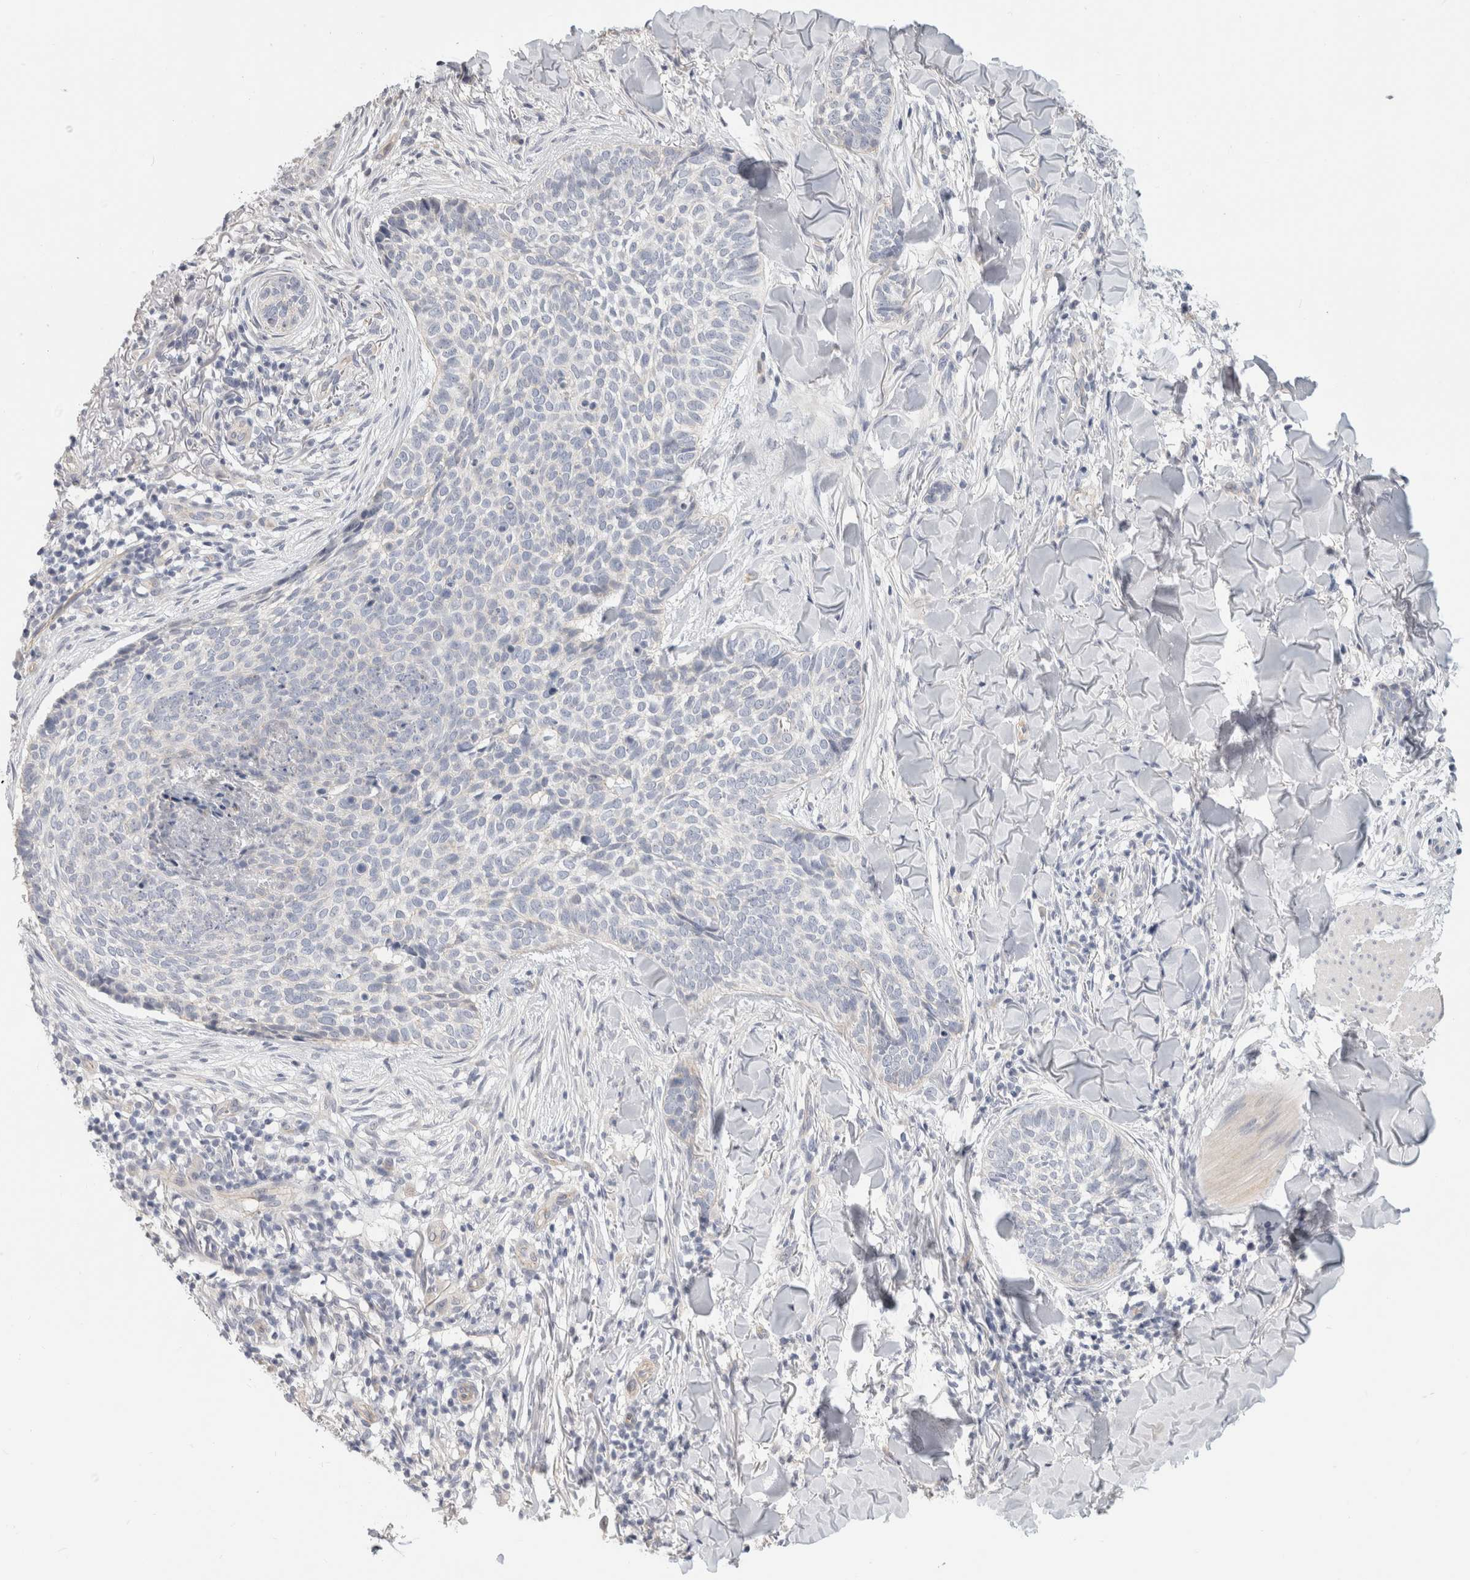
{"staining": {"intensity": "negative", "quantity": "none", "location": "none"}, "tissue": "skin cancer", "cell_type": "Tumor cells", "image_type": "cancer", "snomed": [{"axis": "morphology", "description": "Normal tissue, NOS"}, {"axis": "morphology", "description": "Basal cell carcinoma"}, {"axis": "topography", "description": "Skin"}], "caption": "A micrograph of human skin cancer (basal cell carcinoma) is negative for staining in tumor cells. Brightfield microscopy of IHC stained with DAB (3,3'-diaminobenzidine) (brown) and hematoxylin (blue), captured at high magnification.", "gene": "AFP", "patient": {"sex": "male", "age": 67}}